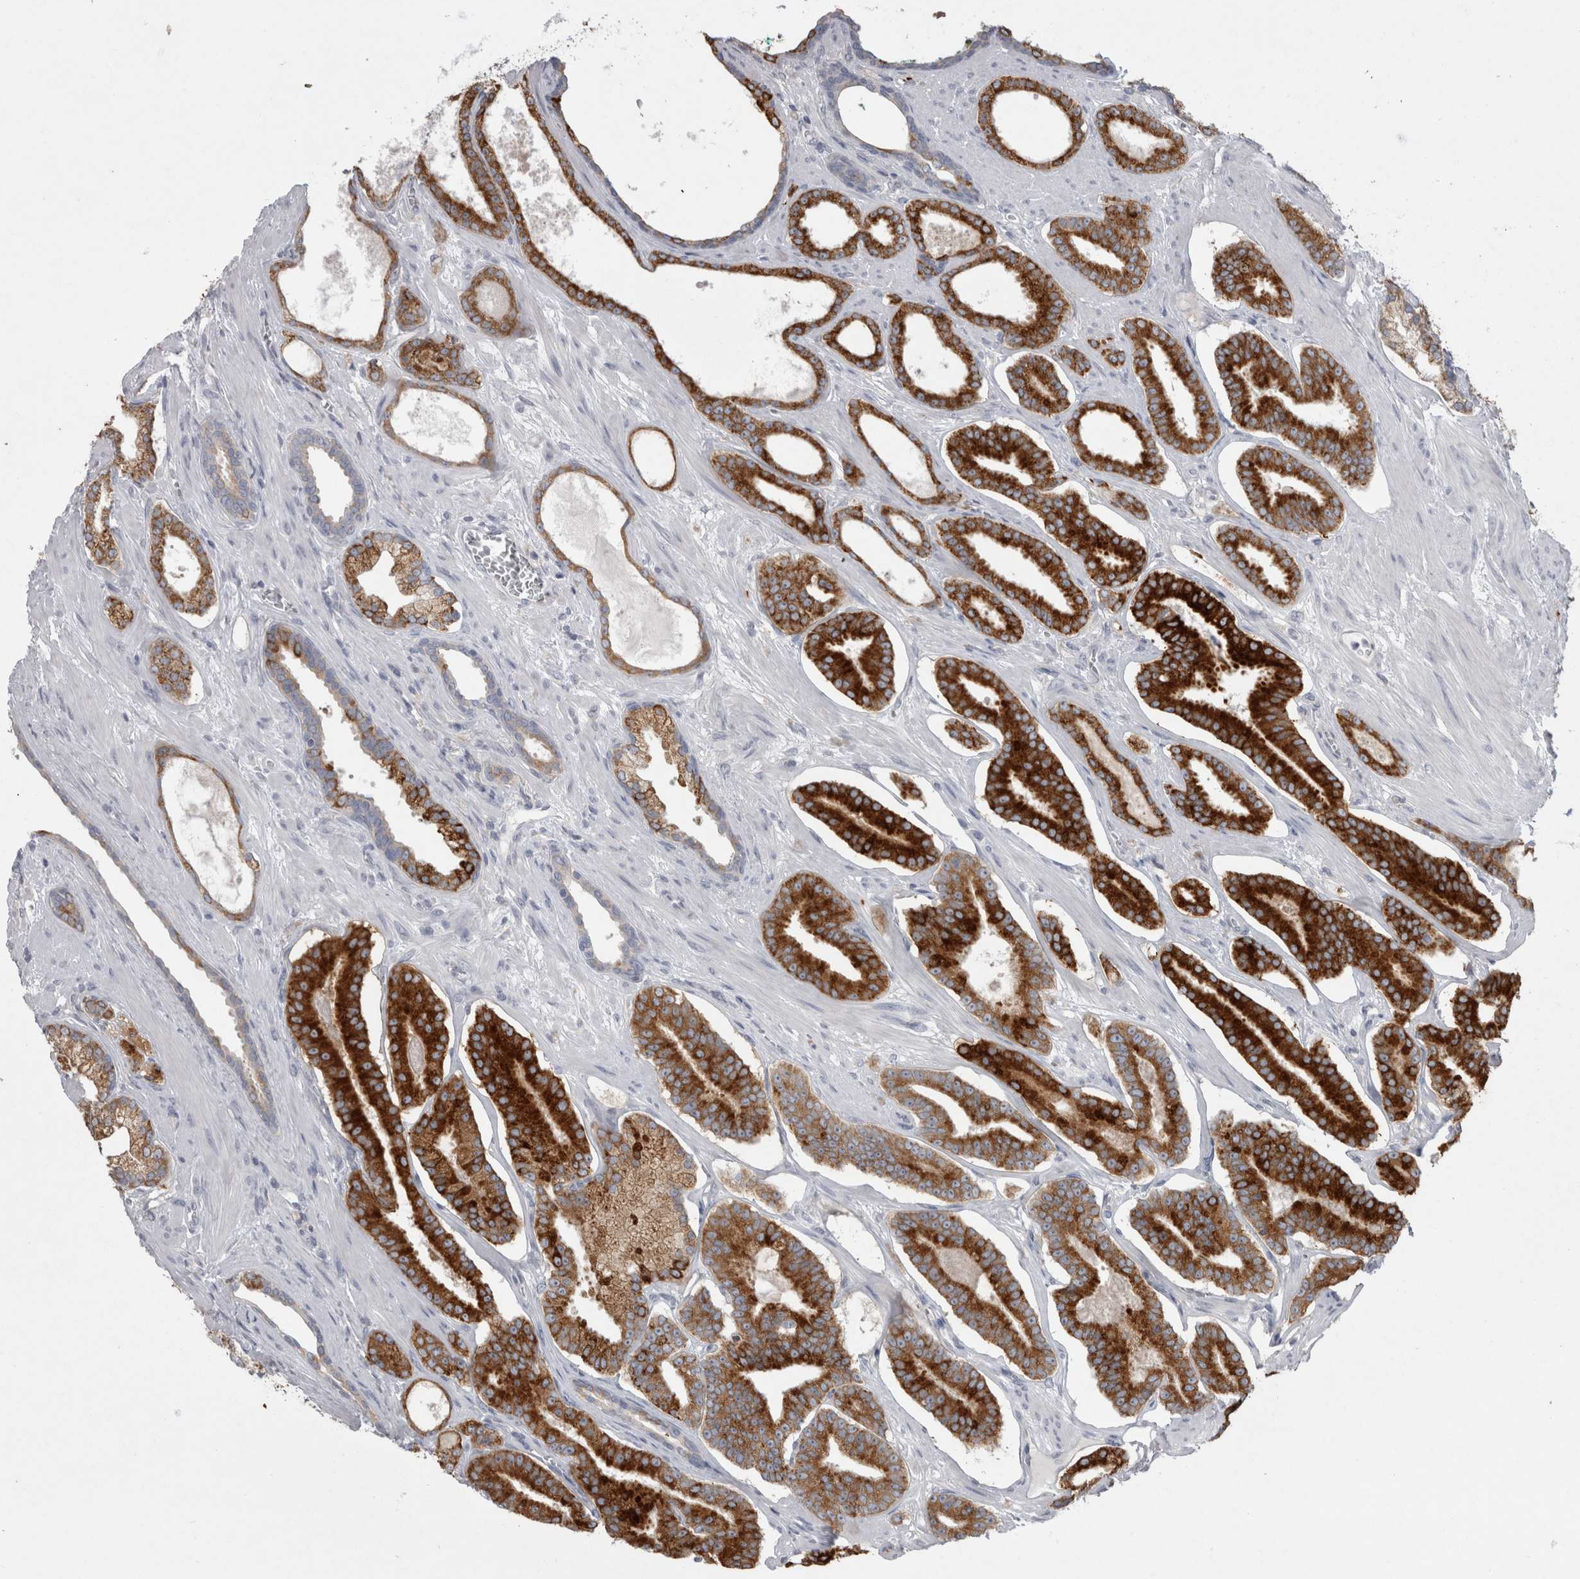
{"staining": {"intensity": "strong", "quantity": ">75%", "location": "cytoplasmic/membranous"}, "tissue": "prostate cancer", "cell_type": "Tumor cells", "image_type": "cancer", "snomed": [{"axis": "morphology", "description": "Adenocarcinoma, Low grade"}, {"axis": "topography", "description": "Prostate"}], "caption": "Tumor cells reveal high levels of strong cytoplasmic/membranous positivity in about >75% of cells in human prostate adenocarcinoma (low-grade).", "gene": "LRRC40", "patient": {"sex": "male", "age": 70}}